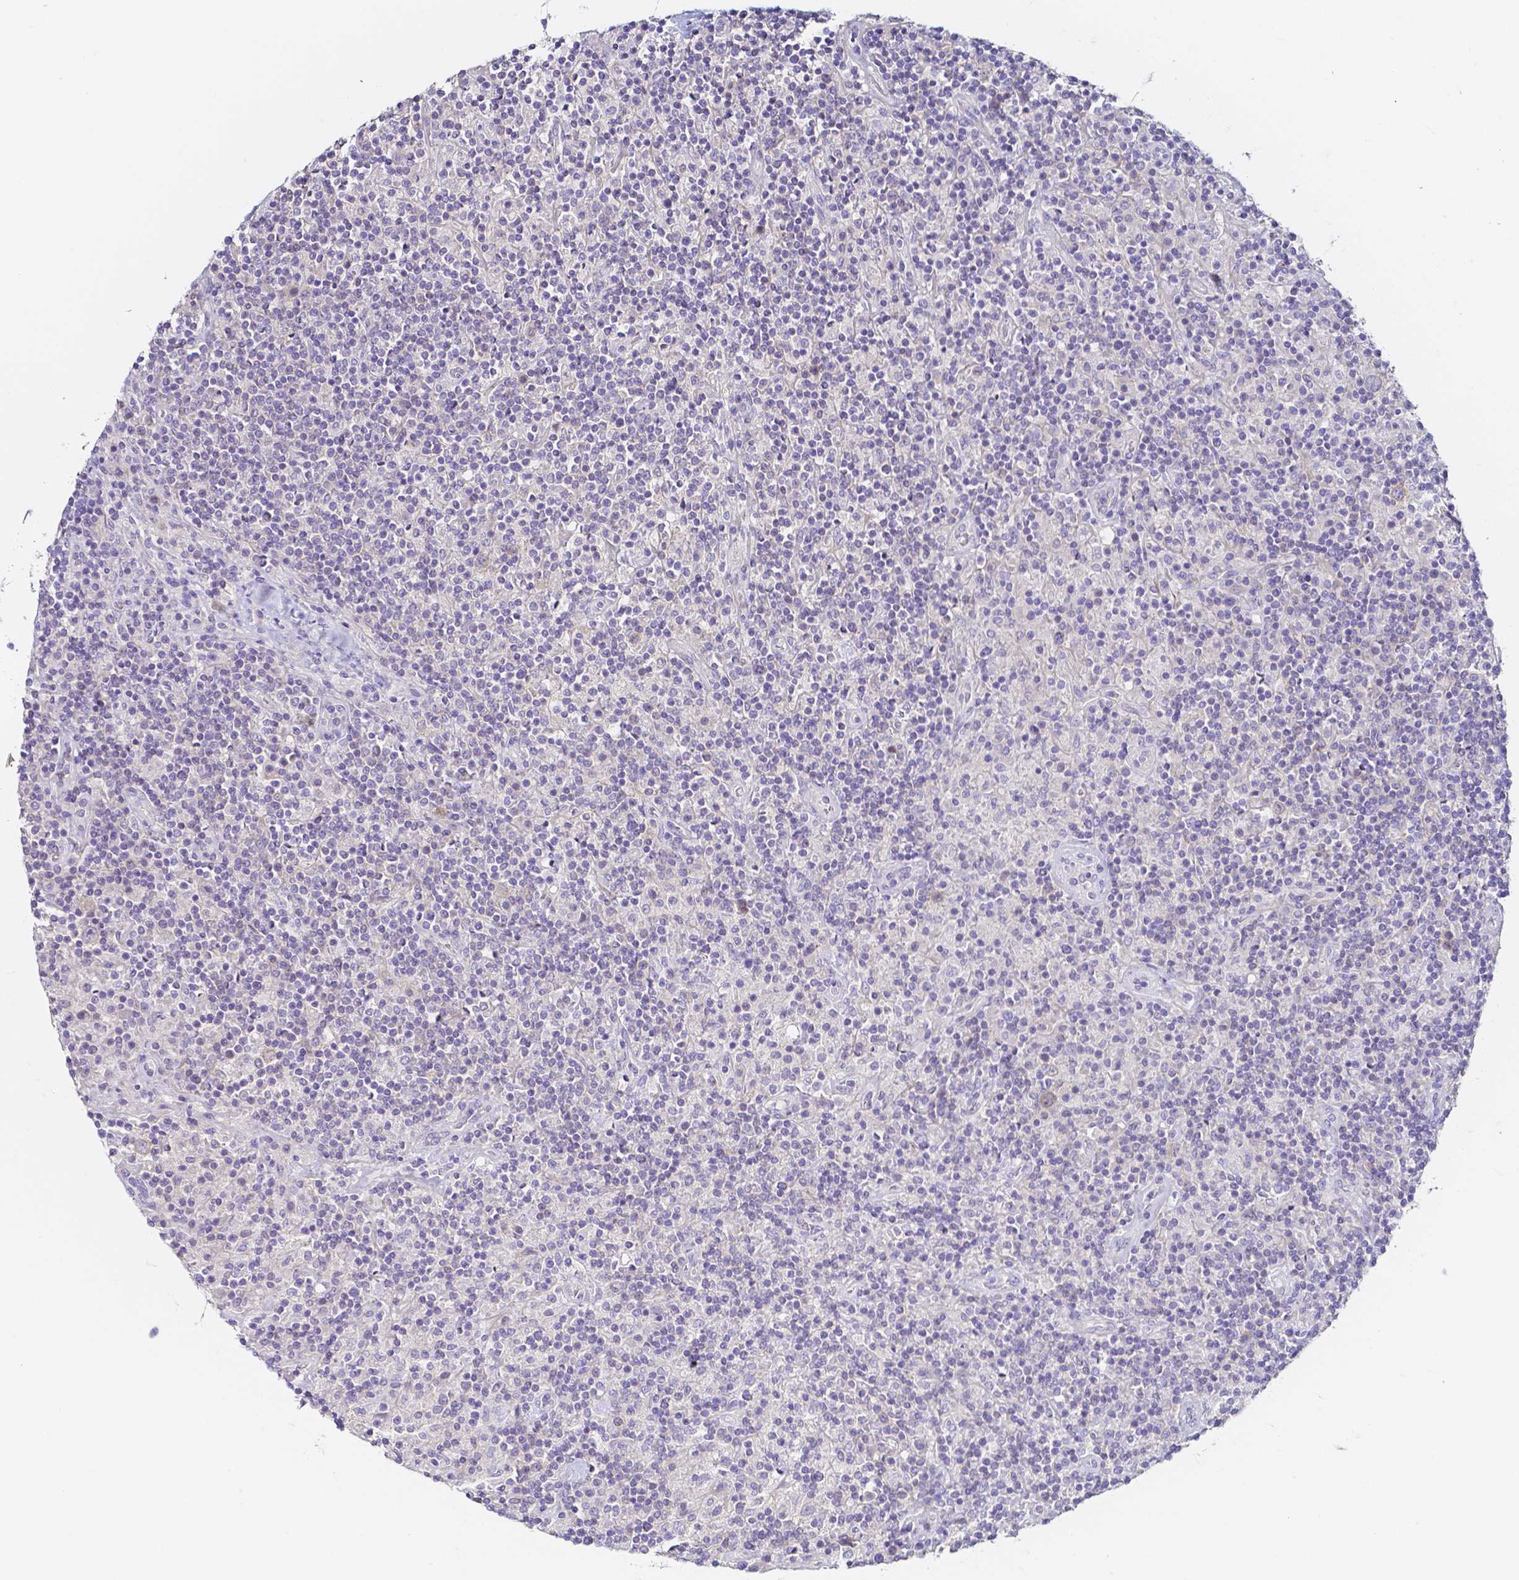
{"staining": {"intensity": "negative", "quantity": "none", "location": "none"}, "tissue": "lymphoma", "cell_type": "Tumor cells", "image_type": "cancer", "snomed": [{"axis": "morphology", "description": "Hodgkin's disease, NOS"}, {"axis": "topography", "description": "Lymph node"}], "caption": "IHC micrograph of human lymphoma stained for a protein (brown), which shows no expression in tumor cells. Brightfield microscopy of immunohistochemistry stained with DAB (3,3'-diaminobenzidine) (brown) and hematoxylin (blue), captured at high magnification.", "gene": "PKP3", "patient": {"sex": "male", "age": 70}}